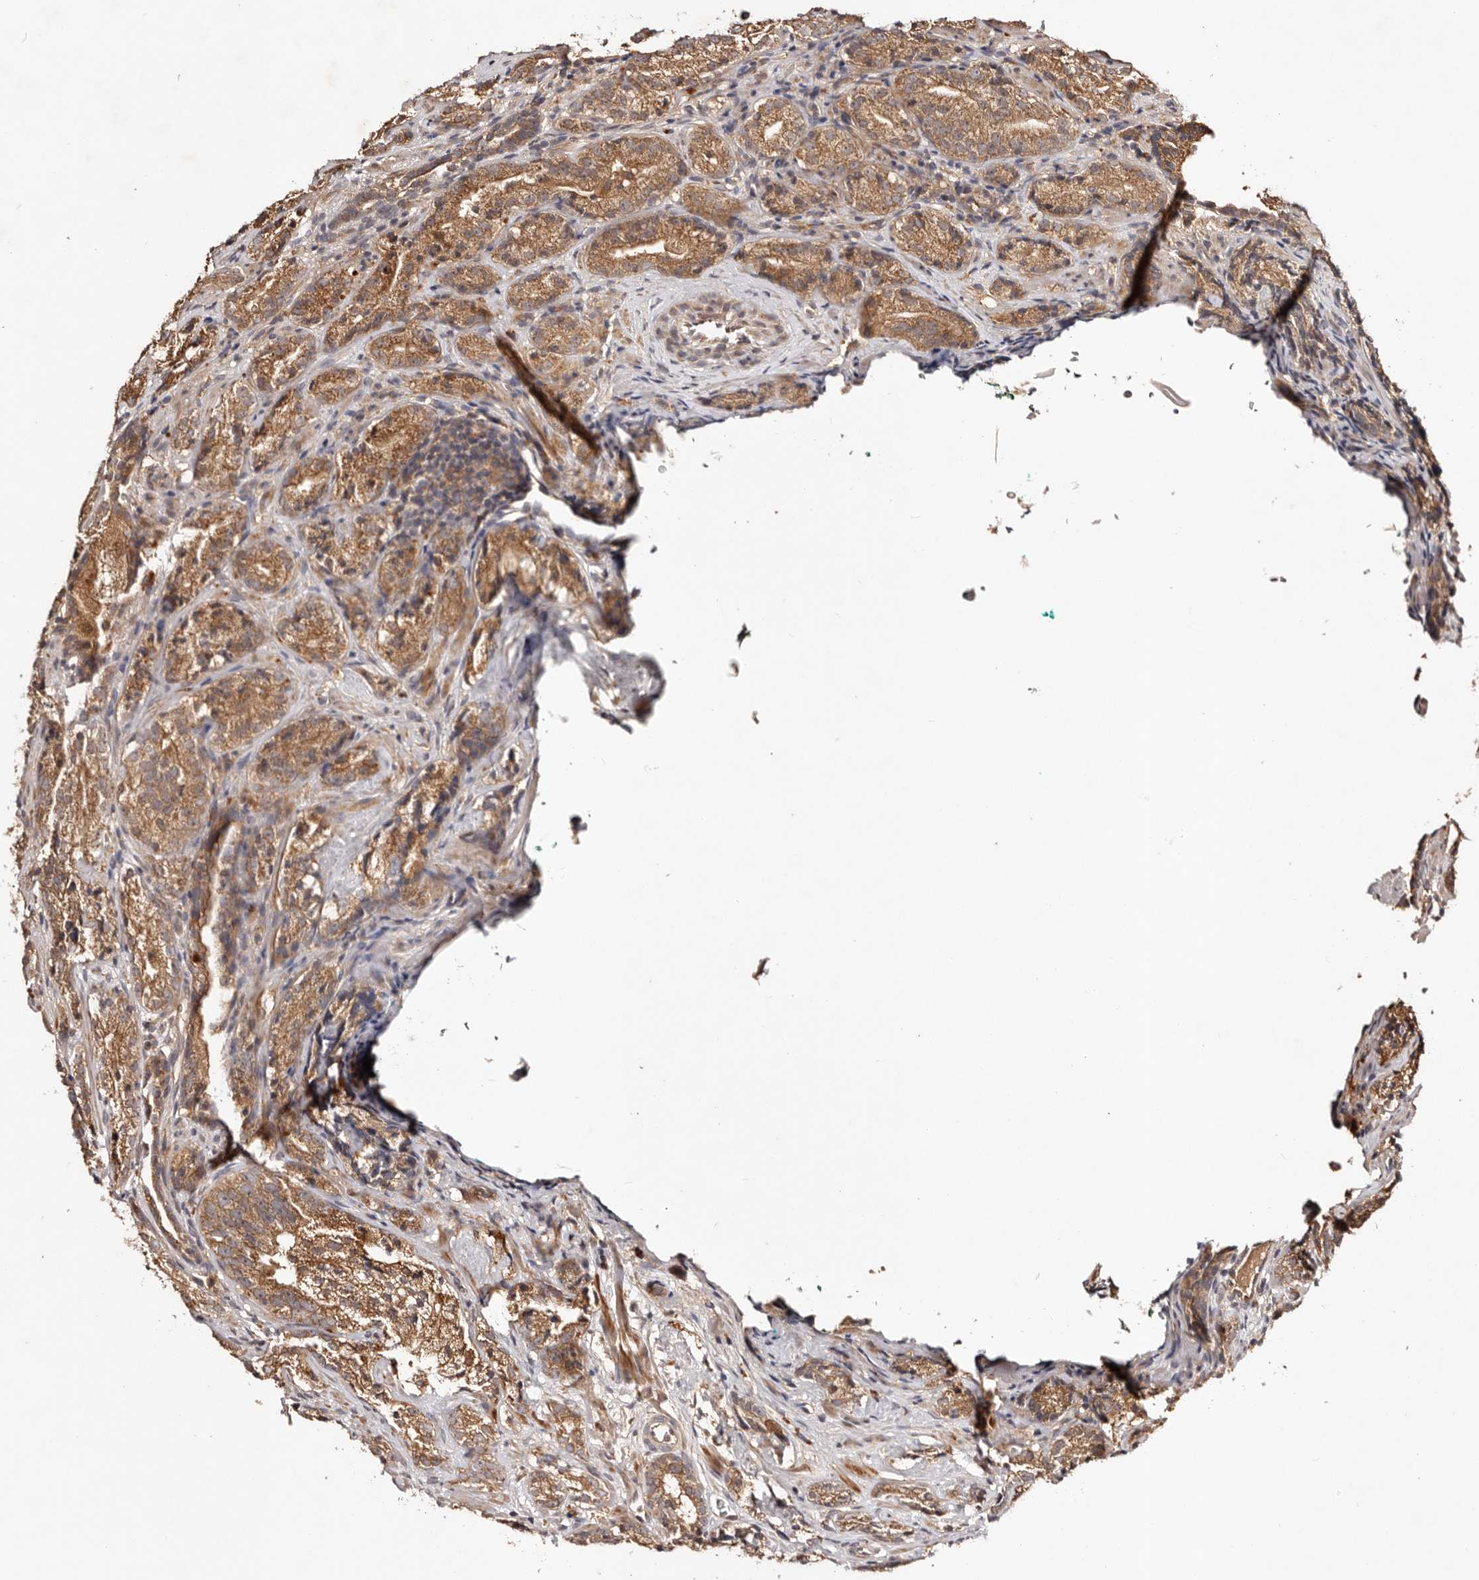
{"staining": {"intensity": "moderate", "quantity": ">75%", "location": "cytoplasmic/membranous"}, "tissue": "prostate cancer", "cell_type": "Tumor cells", "image_type": "cancer", "snomed": [{"axis": "morphology", "description": "Adenocarcinoma, High grade"}, {"axis": "topography", "description": "Prostate"}], "caption": "Protein expression analysis of prostate cancer (high-grade adenocarcinoma) exhibits moderate cytoplasmic/membranous staining in about >75% of tumor cells.", "gene": "PKIB", "patient": {"sex": "male", "age": 56}}